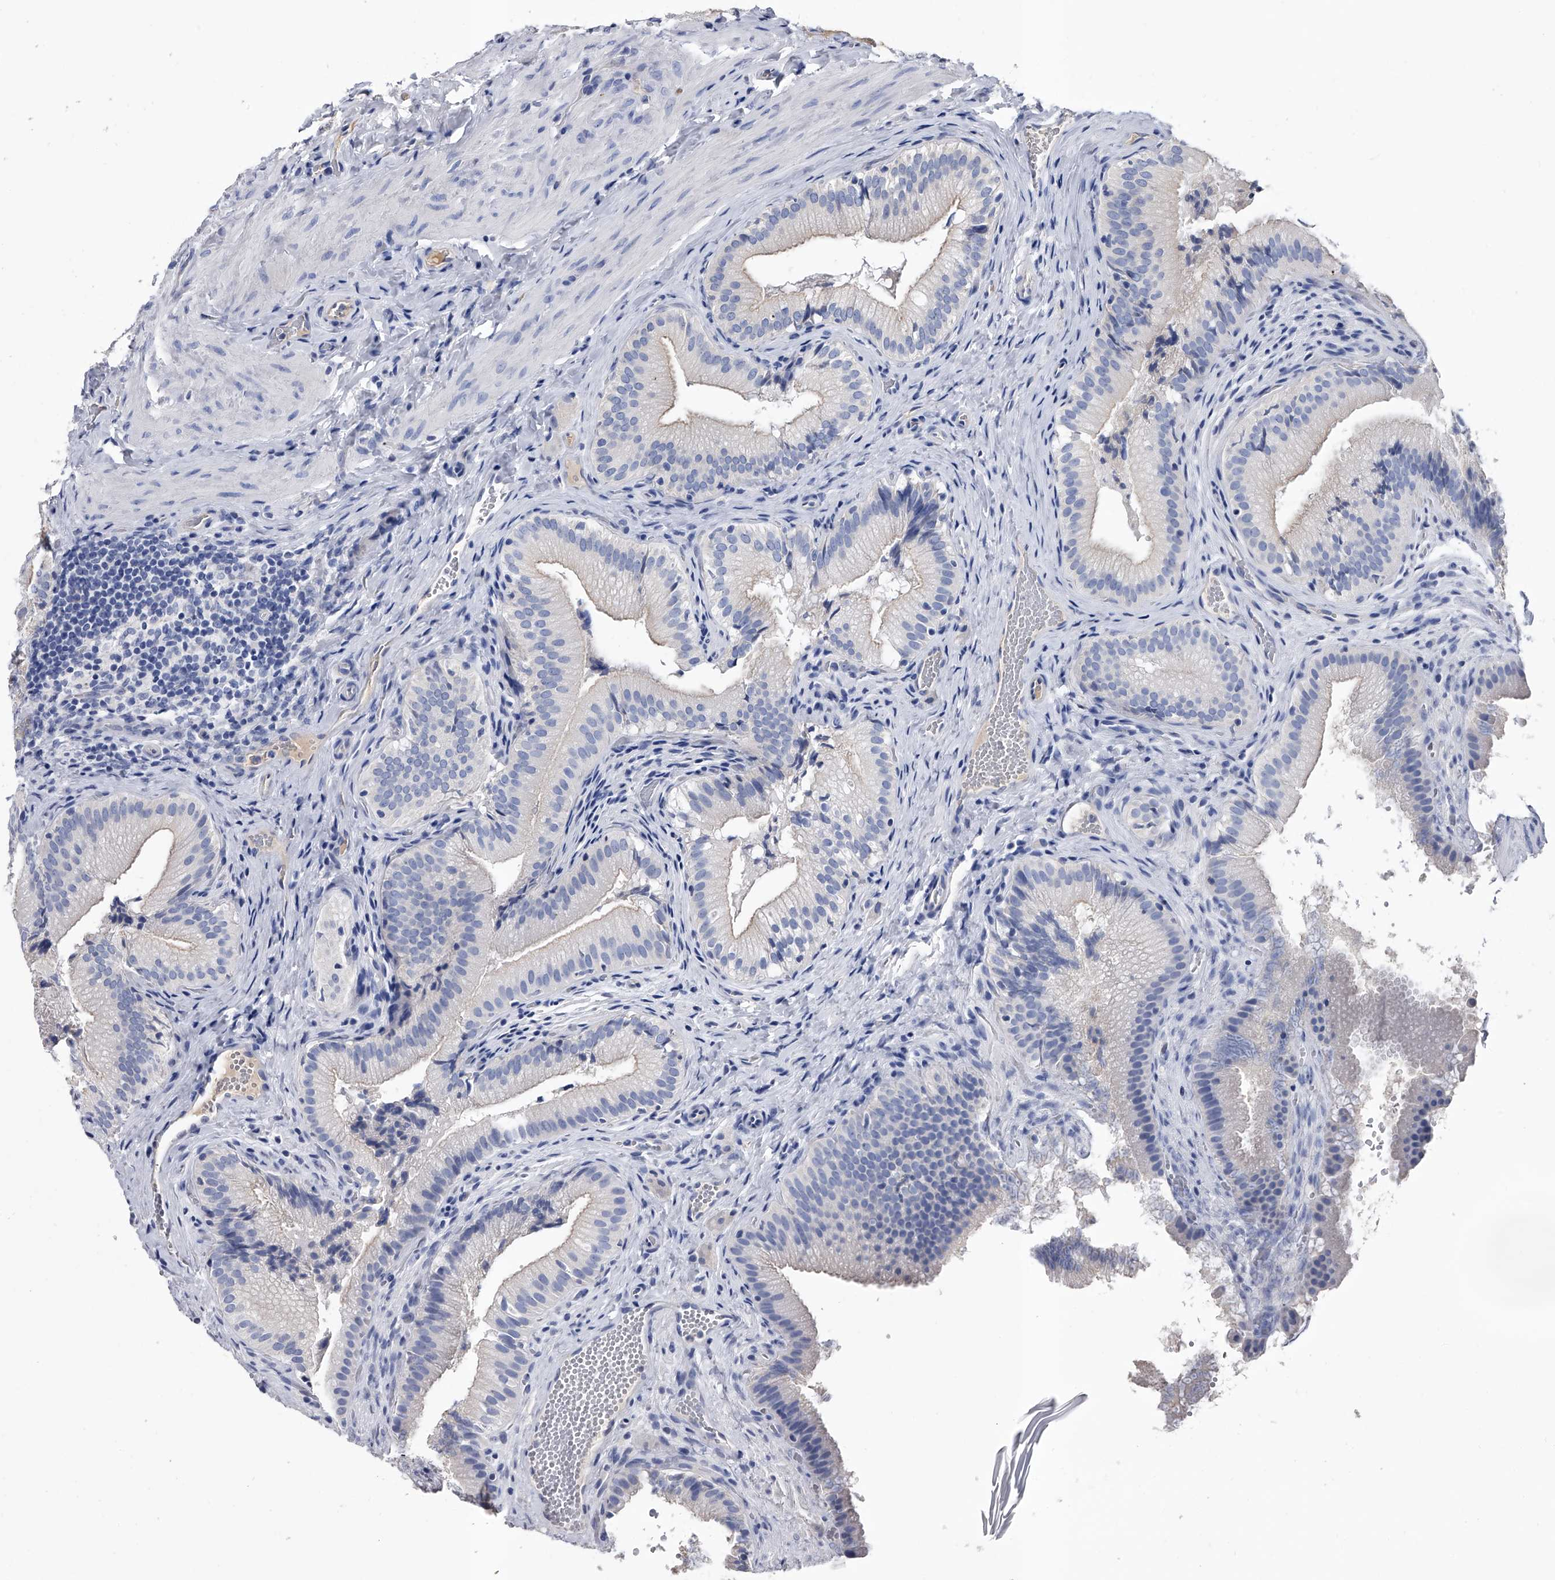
{"staining": {"intensity": "negative", "quantity": "none", "location": "none"}, "tissue": "gallbladder", "cell_type": "Glandular cells", "image_type": "normal", "snomed": [{"axis": "morphology", "description": "Normal tissue, NOS"}, {"axis": "topography", "description": "Gallbladder"}], "caption": "This is an immunohistochemistry (IHC) histopathology image of benign human gallbladder. There is no positivity in glandular cells.", "gene": "EFCAB7", "patient": {"sex": "female", "age": 30}}